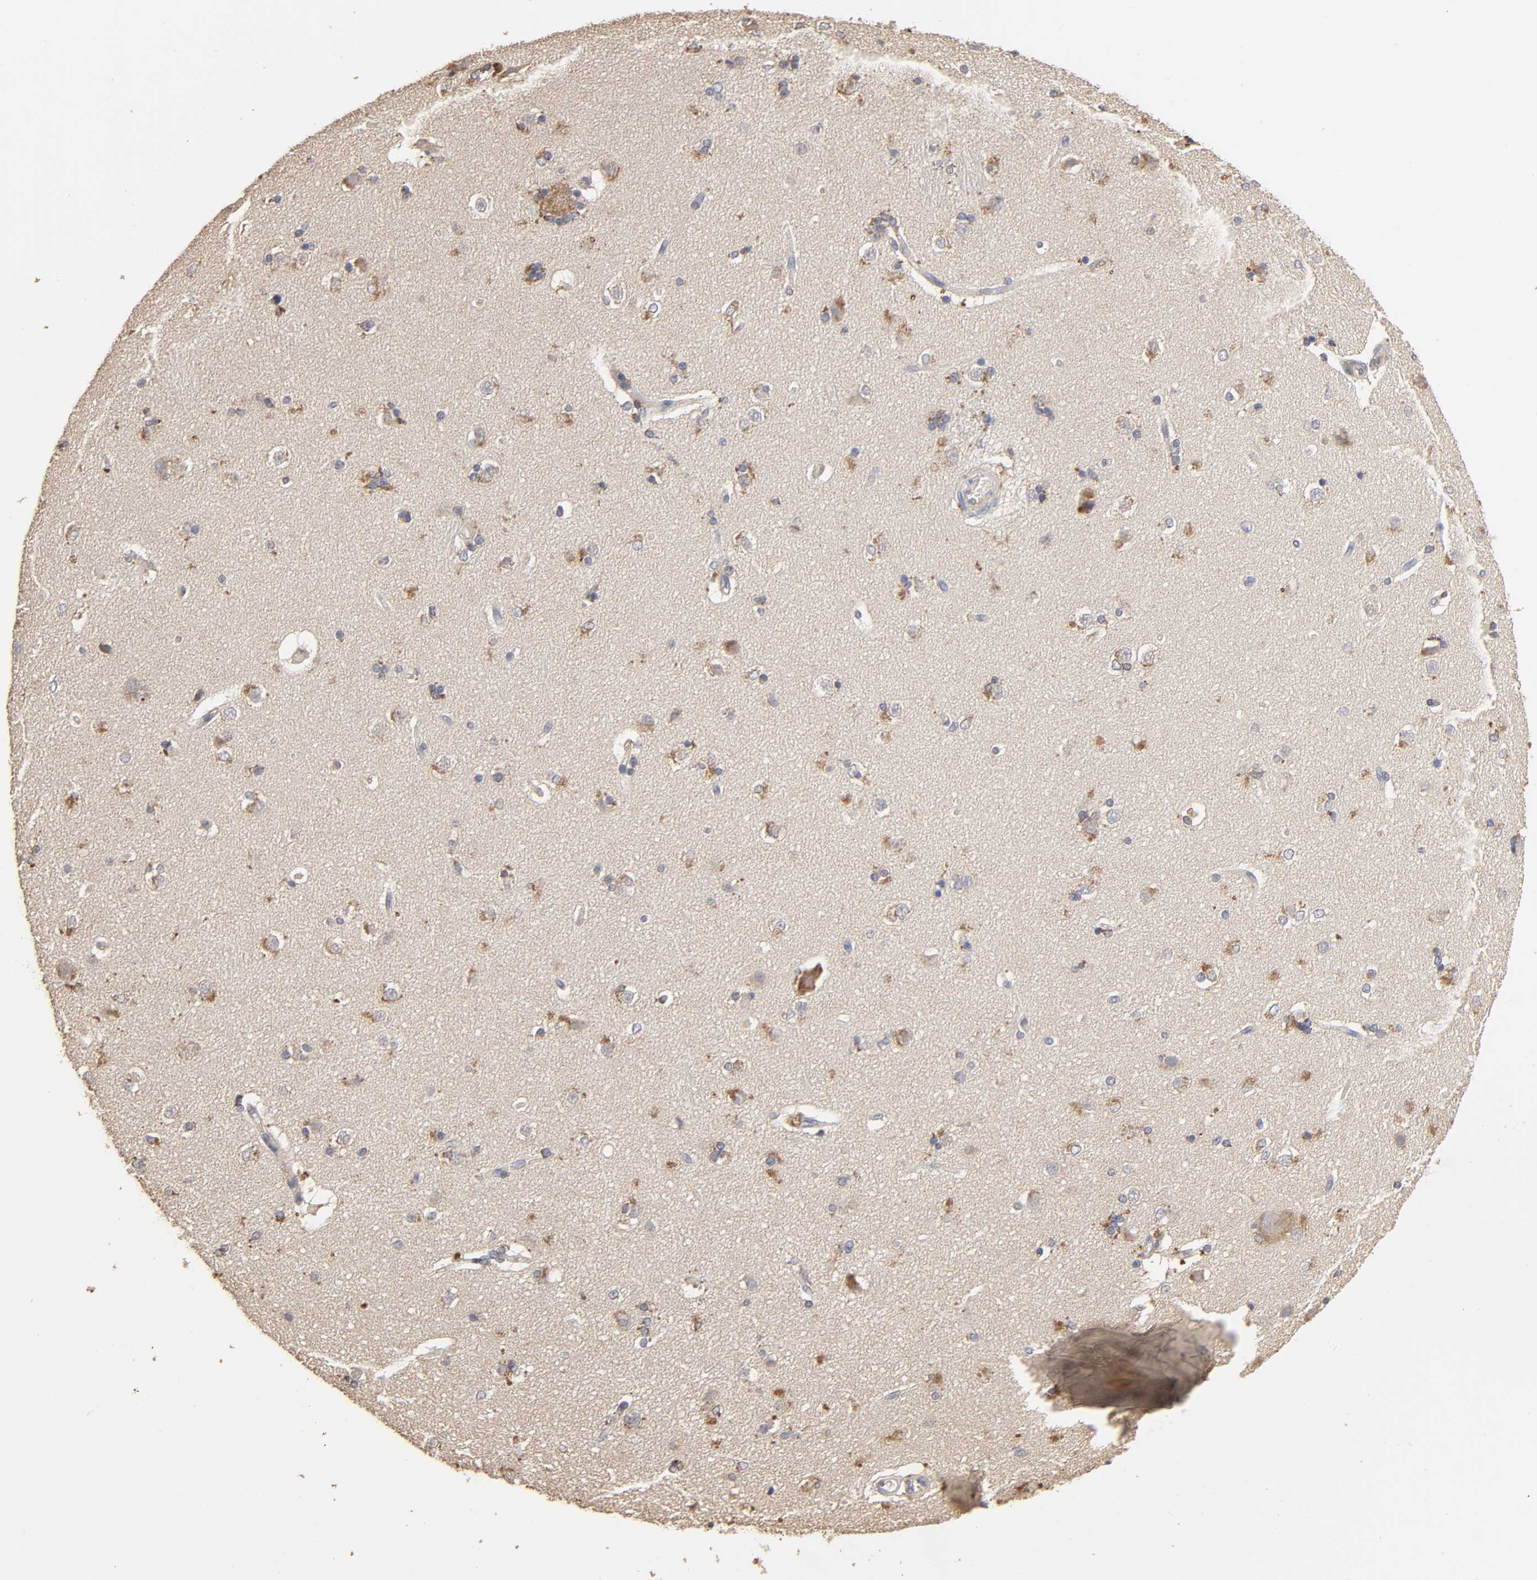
{"staining": {"intensity": "moderate", "quantity": "25%-75%", "location": "cytoplasmic/membranous"}, "tissue": "caudate", "cell_type": "Glial cells", "image_type": "normal", "snomed": [{"axis": "morphology", "description": "Normal tissue, NOS"}, {"axis": "topography", "description": "Lateral ventricle wall"}], "caption": "Caudate stained with a brown dye exhibits moderate cytoplasmic/membranous positive staining in approximately 25%-75% of glial cells.", "gene": "EIF4G2", "patient": {"sex": "female", "age": 19}}